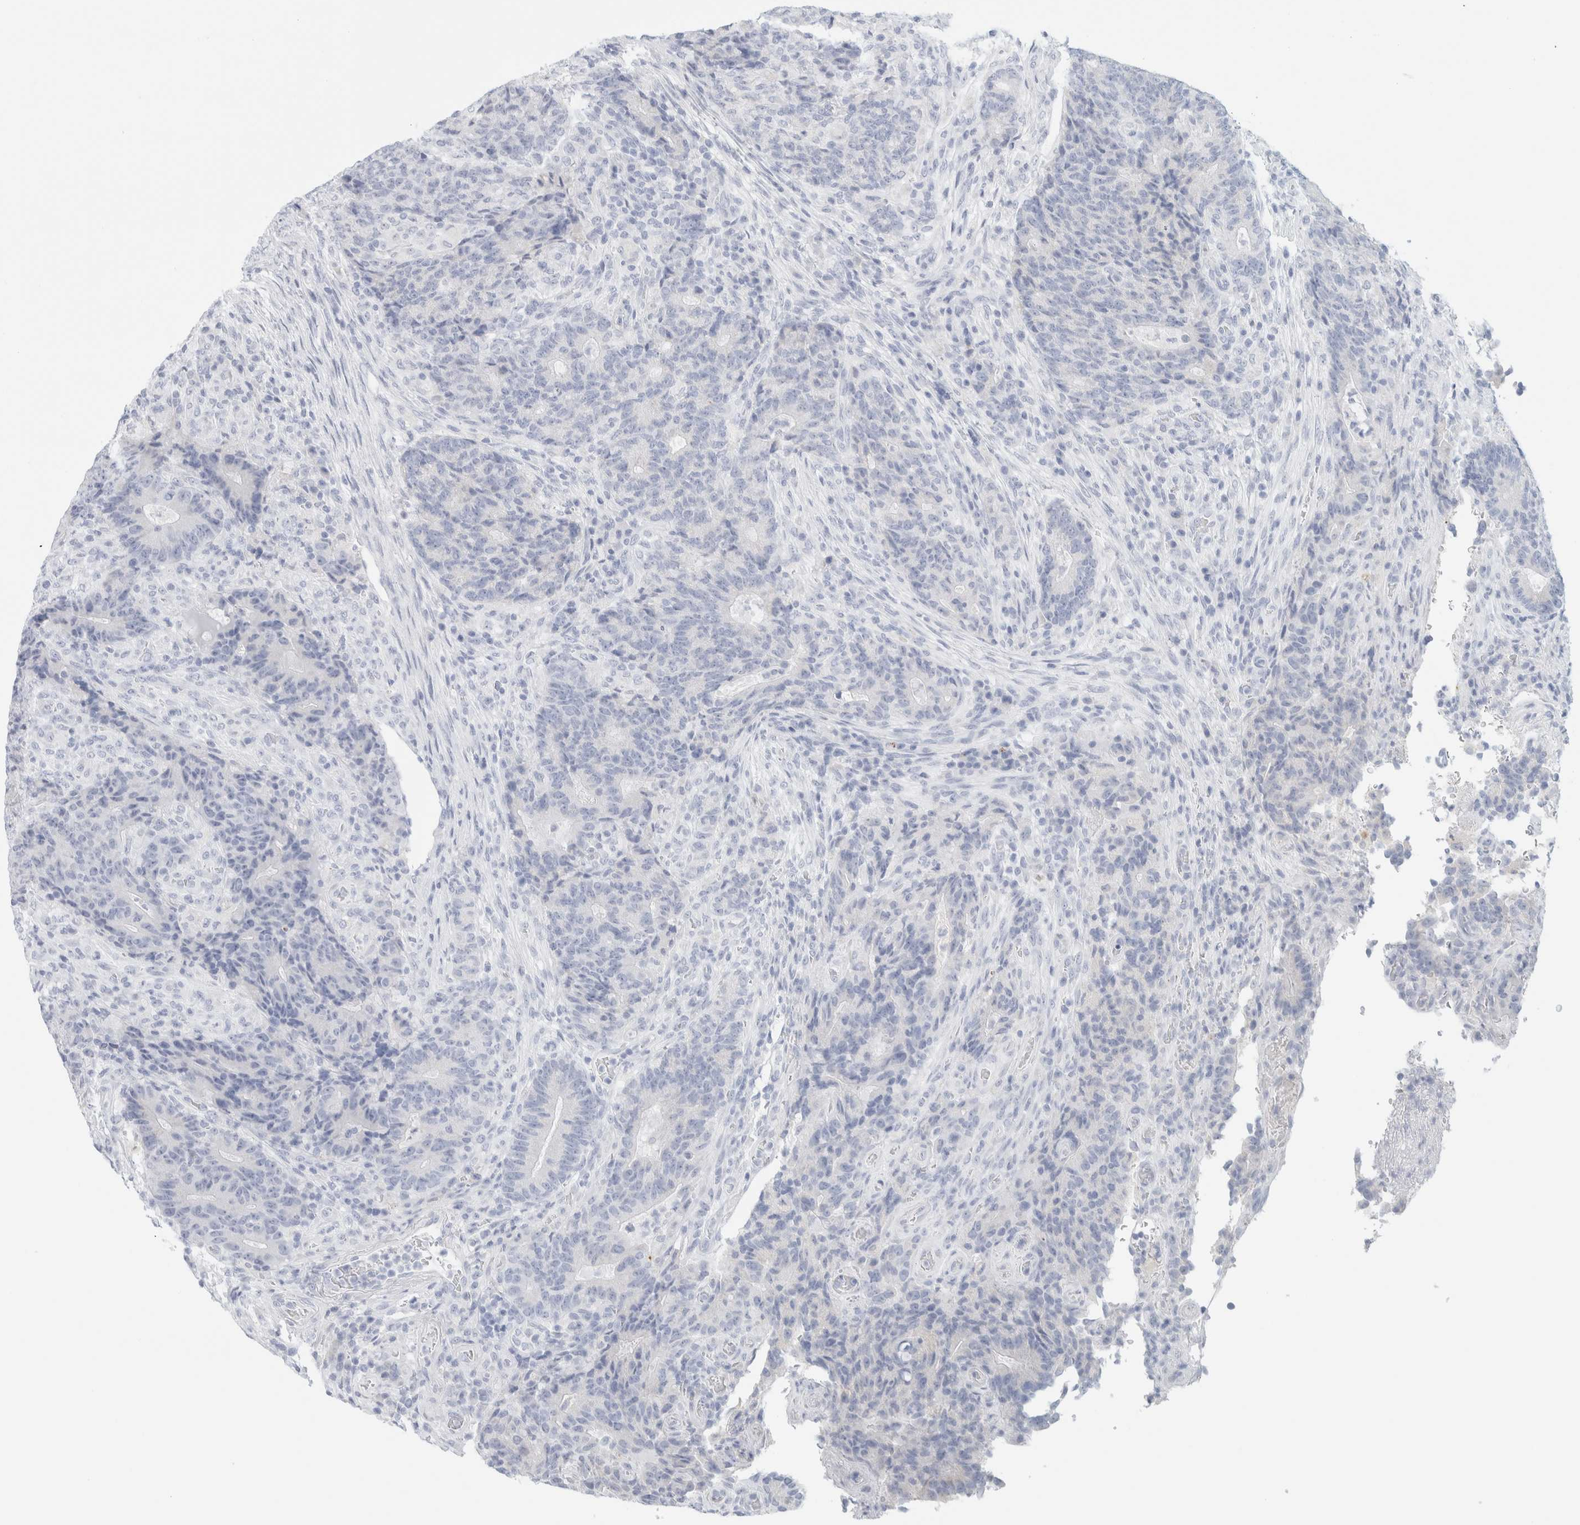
{"staining": {"intensity": "negative", "quantity": "none", "location": "none"}, "tissue": "colorectal cancer", "cell_type": "Tumor cells", "image_type": "cancer", "snomed": [{"axis": "morphology", "description": "Normal tissue, NOS"}, {"axis": "morphology", "description": "Adenocarcinoma, NOS"}, {"axis": "topography", "description": "Colon"}], "caption": "This is a histopathology image of immunohistochemistry staining of colorectal cancer (adenocarcinoma), which shows no expression in tumor cells.", "gene": "HEXD", "patient": {"sex": "female", "age": 75}}